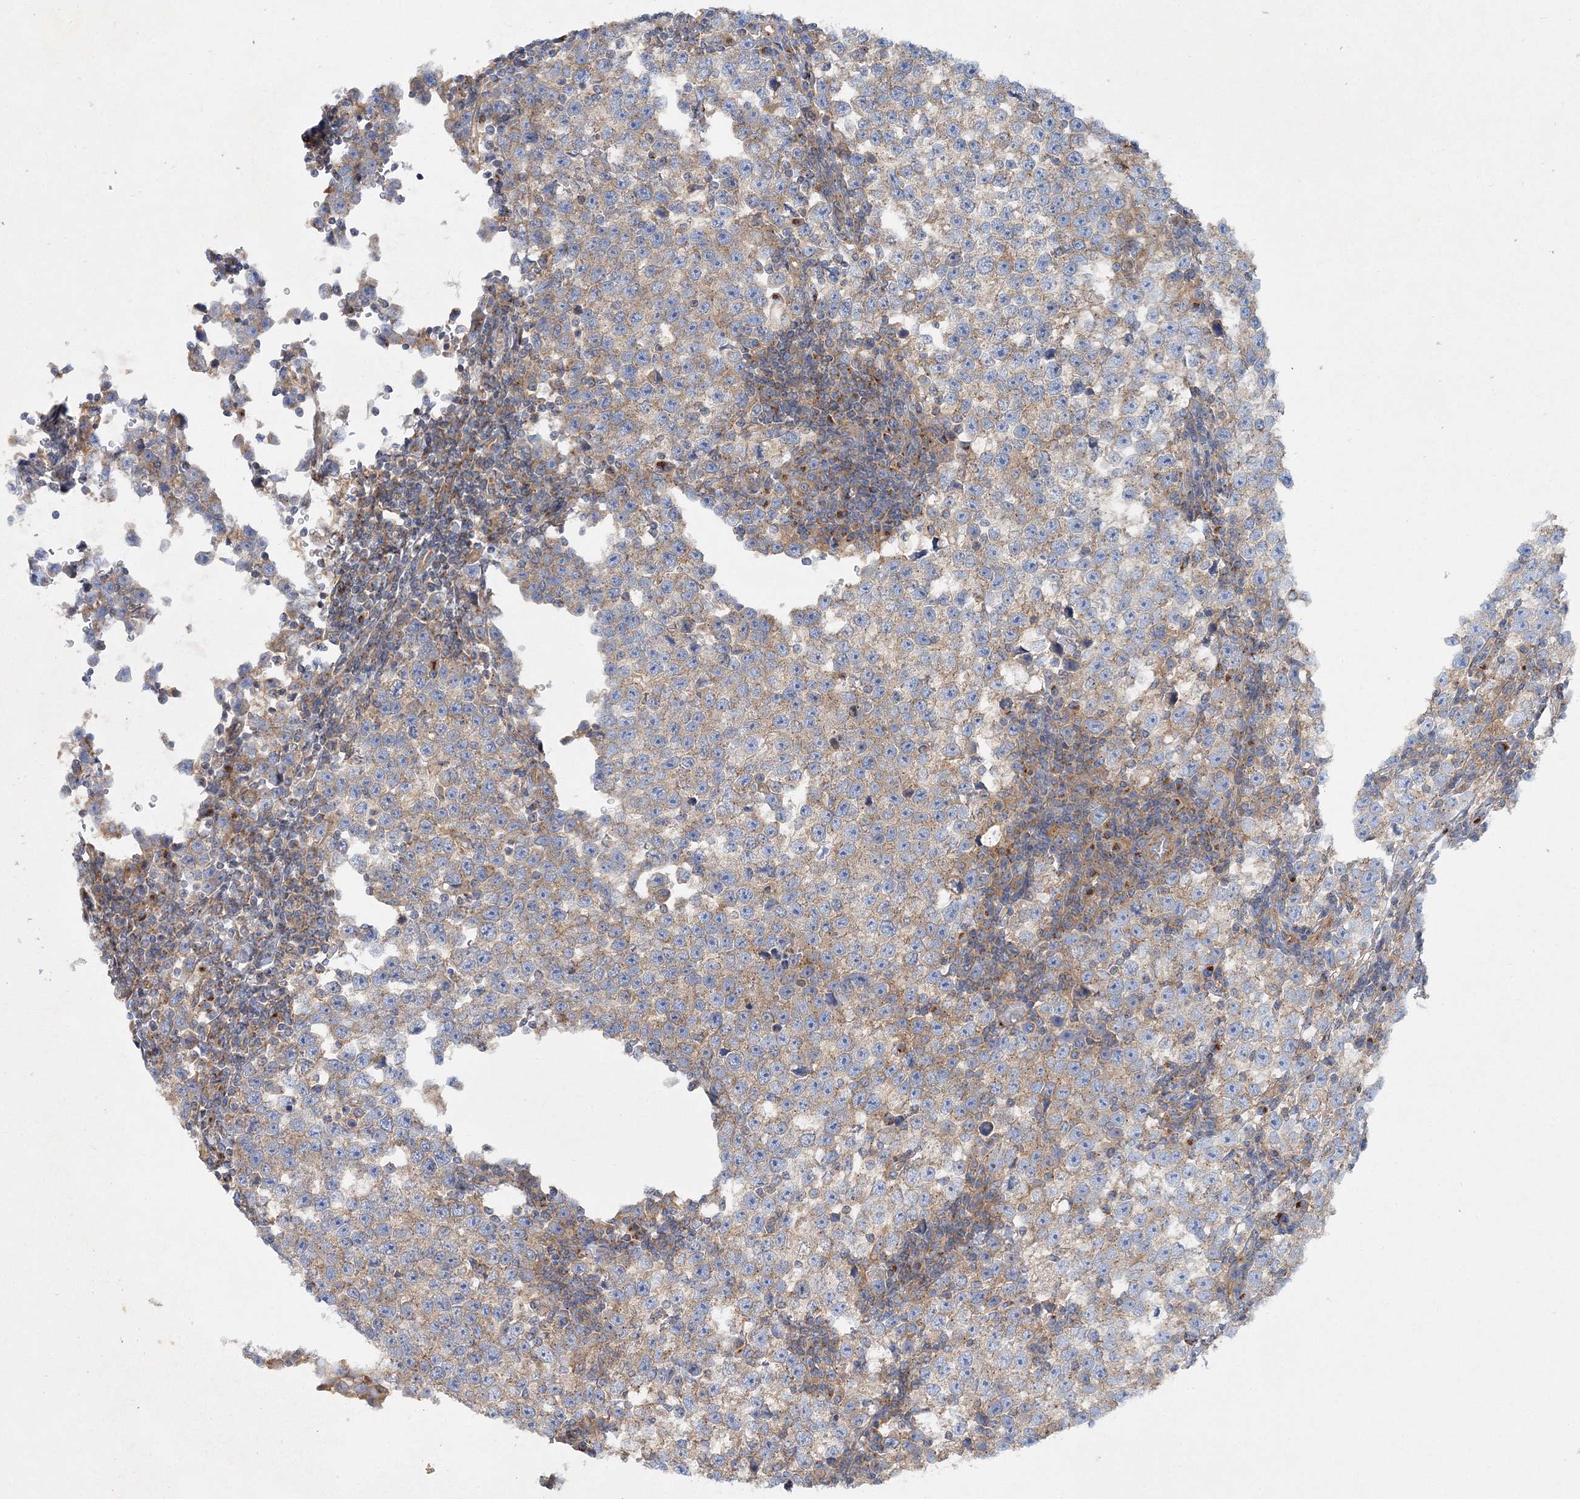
{"staining": {"intensity": "weak", "quantity": ">75%", "location": "cytoplasmic/membranous"}, "tissue": "testis cancer", "cell_type": "Tumor cells", "image_type": "cancer", "snomed": [{"axis": "morphology", "description": "Normal tissue, NOS"}, {"axis": "morphology", "description": "Seminoma, NOS"}, {"axis": "topography", "description": "Testis"}], "caption": "Brown immunohistochemical staining in human seminoma (testis) displays weak cytoplasmic/membranous staining in approximately >75% of tumor cells.", "gene": "SEC23IP", "patient": {"sex": "male", "age": 43}}